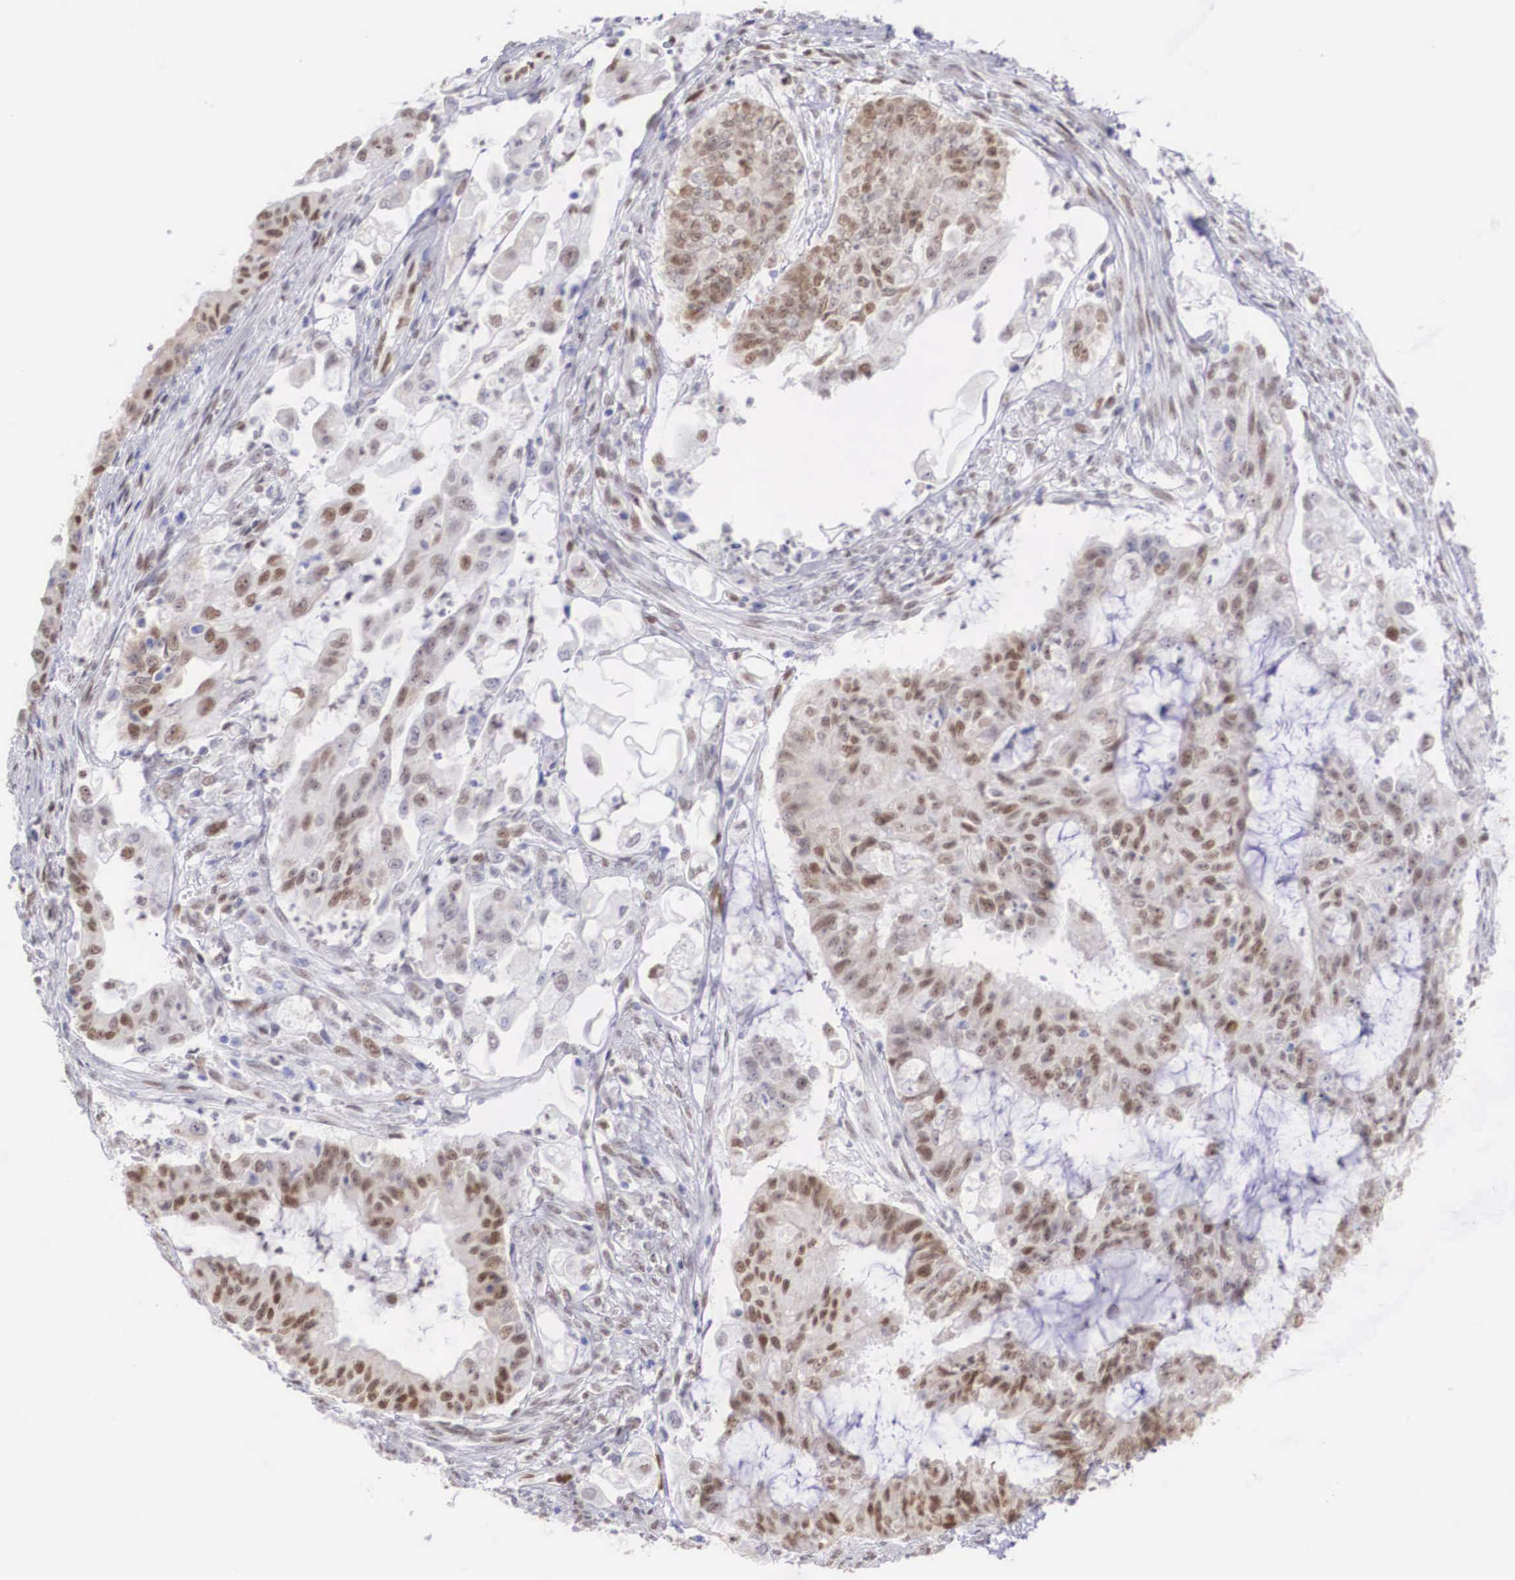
{"staining": {"intensity": "moderate", "quantity": "25%-75%", "location": "nuclear"}, "tissue": "endometrial cancer", "cell_type": "Tumor cells", "image_type": "cancer", "snomed": [{"axis": "morphology", "description": "Adenocarcinoma, NOS"}, {"axis": "topography", "description": "Endometrium"}], "caption": "Immunohistochemistry histopathology image of neoplastic tissue: human adenocarcinoma (endometrial) stained using immunohistochemistry shows medium levels of moderate protein expression localized specifically in the nuclear of tumor cells, appearing as a nuclear brown color.", "gene": "HMGN5", "patient": {"sex": "female", "age": 75}}